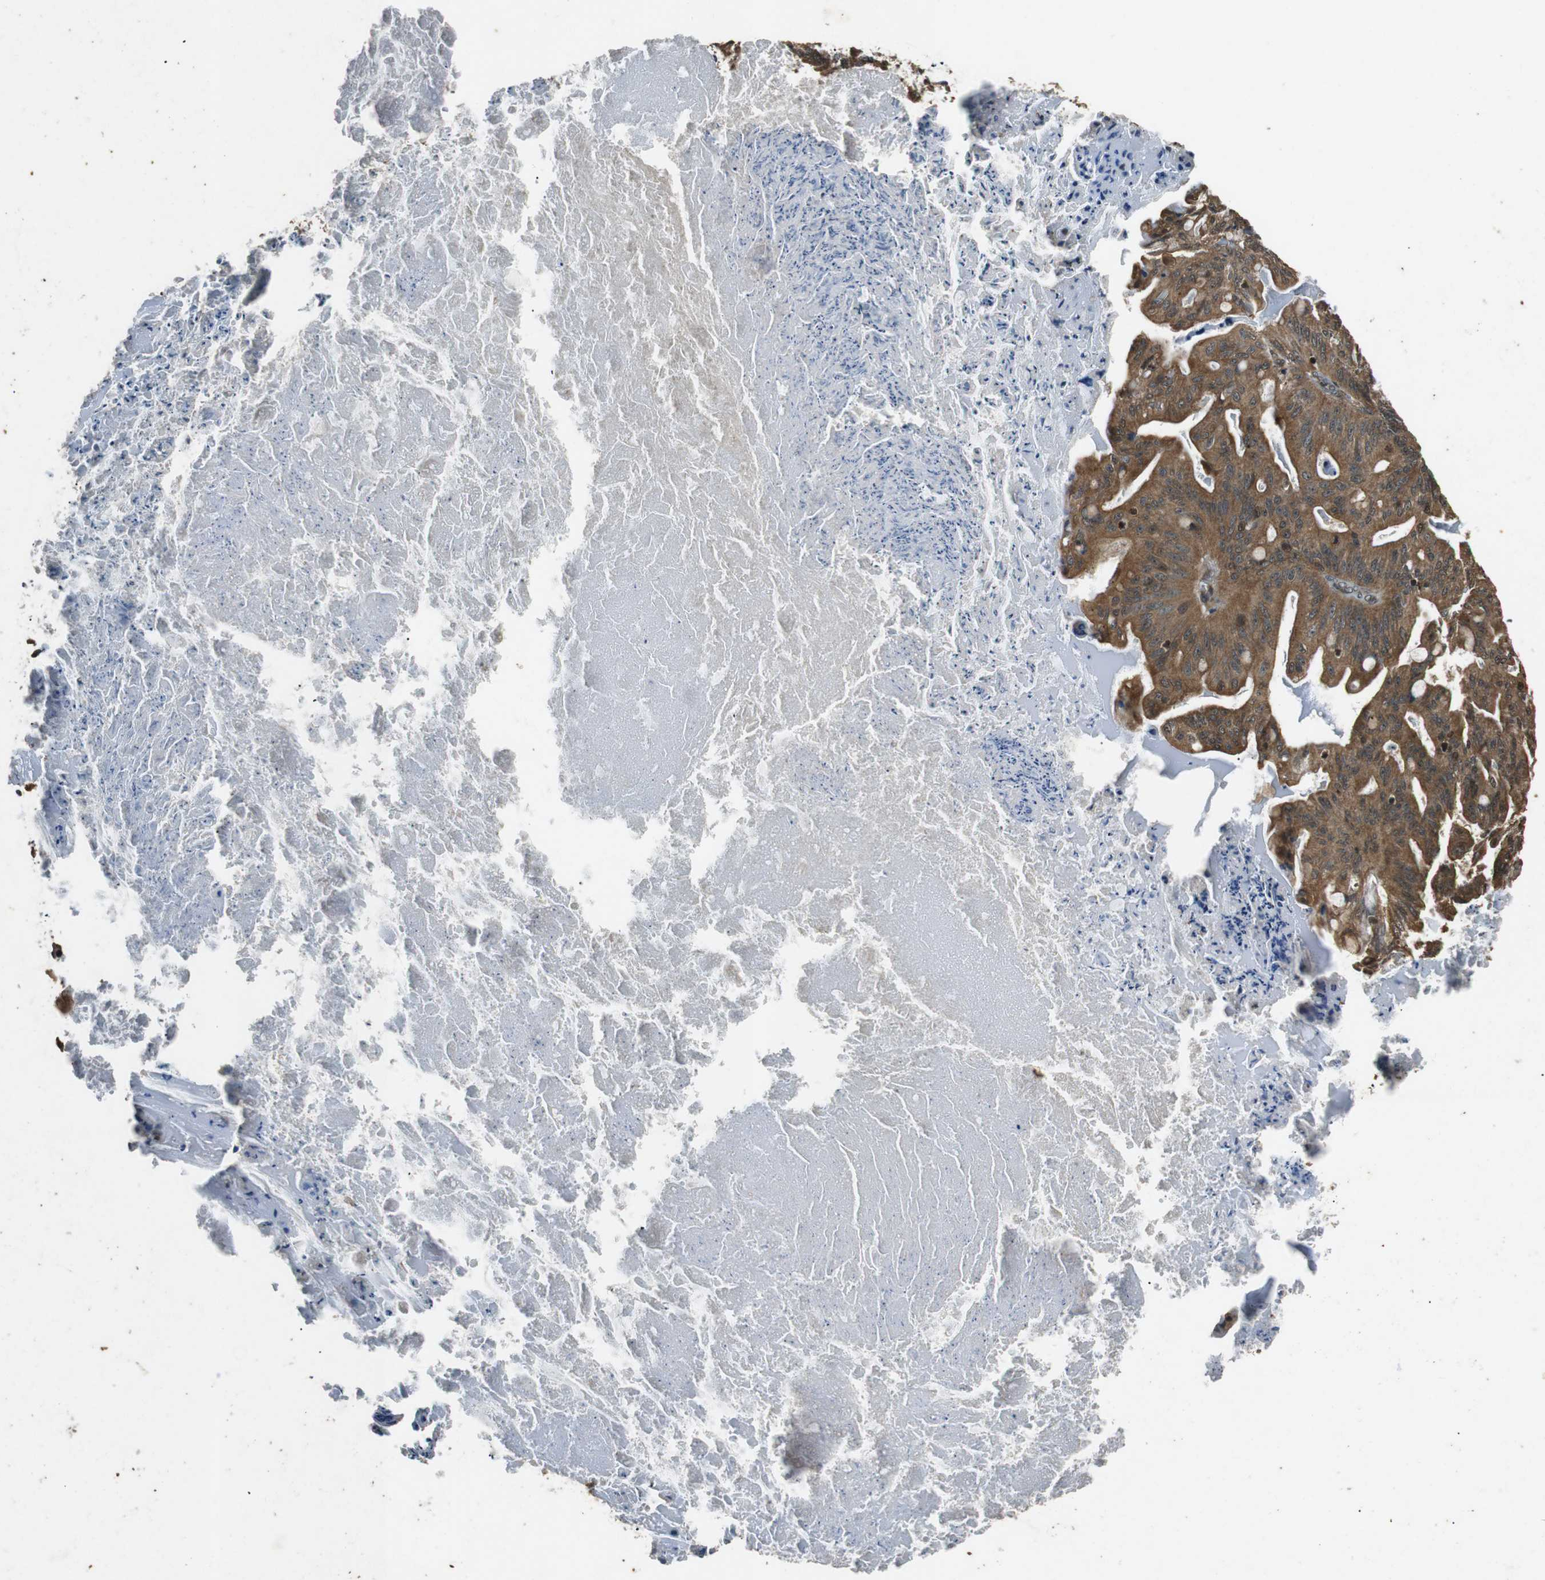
{"staining": {"intensity": "strong", "quantity": ">75%", "location": "cytoplasmic/membranous,nuclear"}, "tissue": "ovarian cancer", "cell_type": "Tumor cells", "image_type": "cancer", "snomed": [{"axis": "morphology", "description": "Cystadenocarcinoma, mucinous, NOS"}, {"axis": "topography", "description": "Ovary"}], "caption": "Immunohistochemical staining of human ovarian mucinous cystadenocarcinoma exhibits high levels of strong cytoplasmic/membranous and nuclear positivity in approximately >75% of tumor cells.", "gene": "PLK2", "patient": {"sex": "female", "age": 36}}